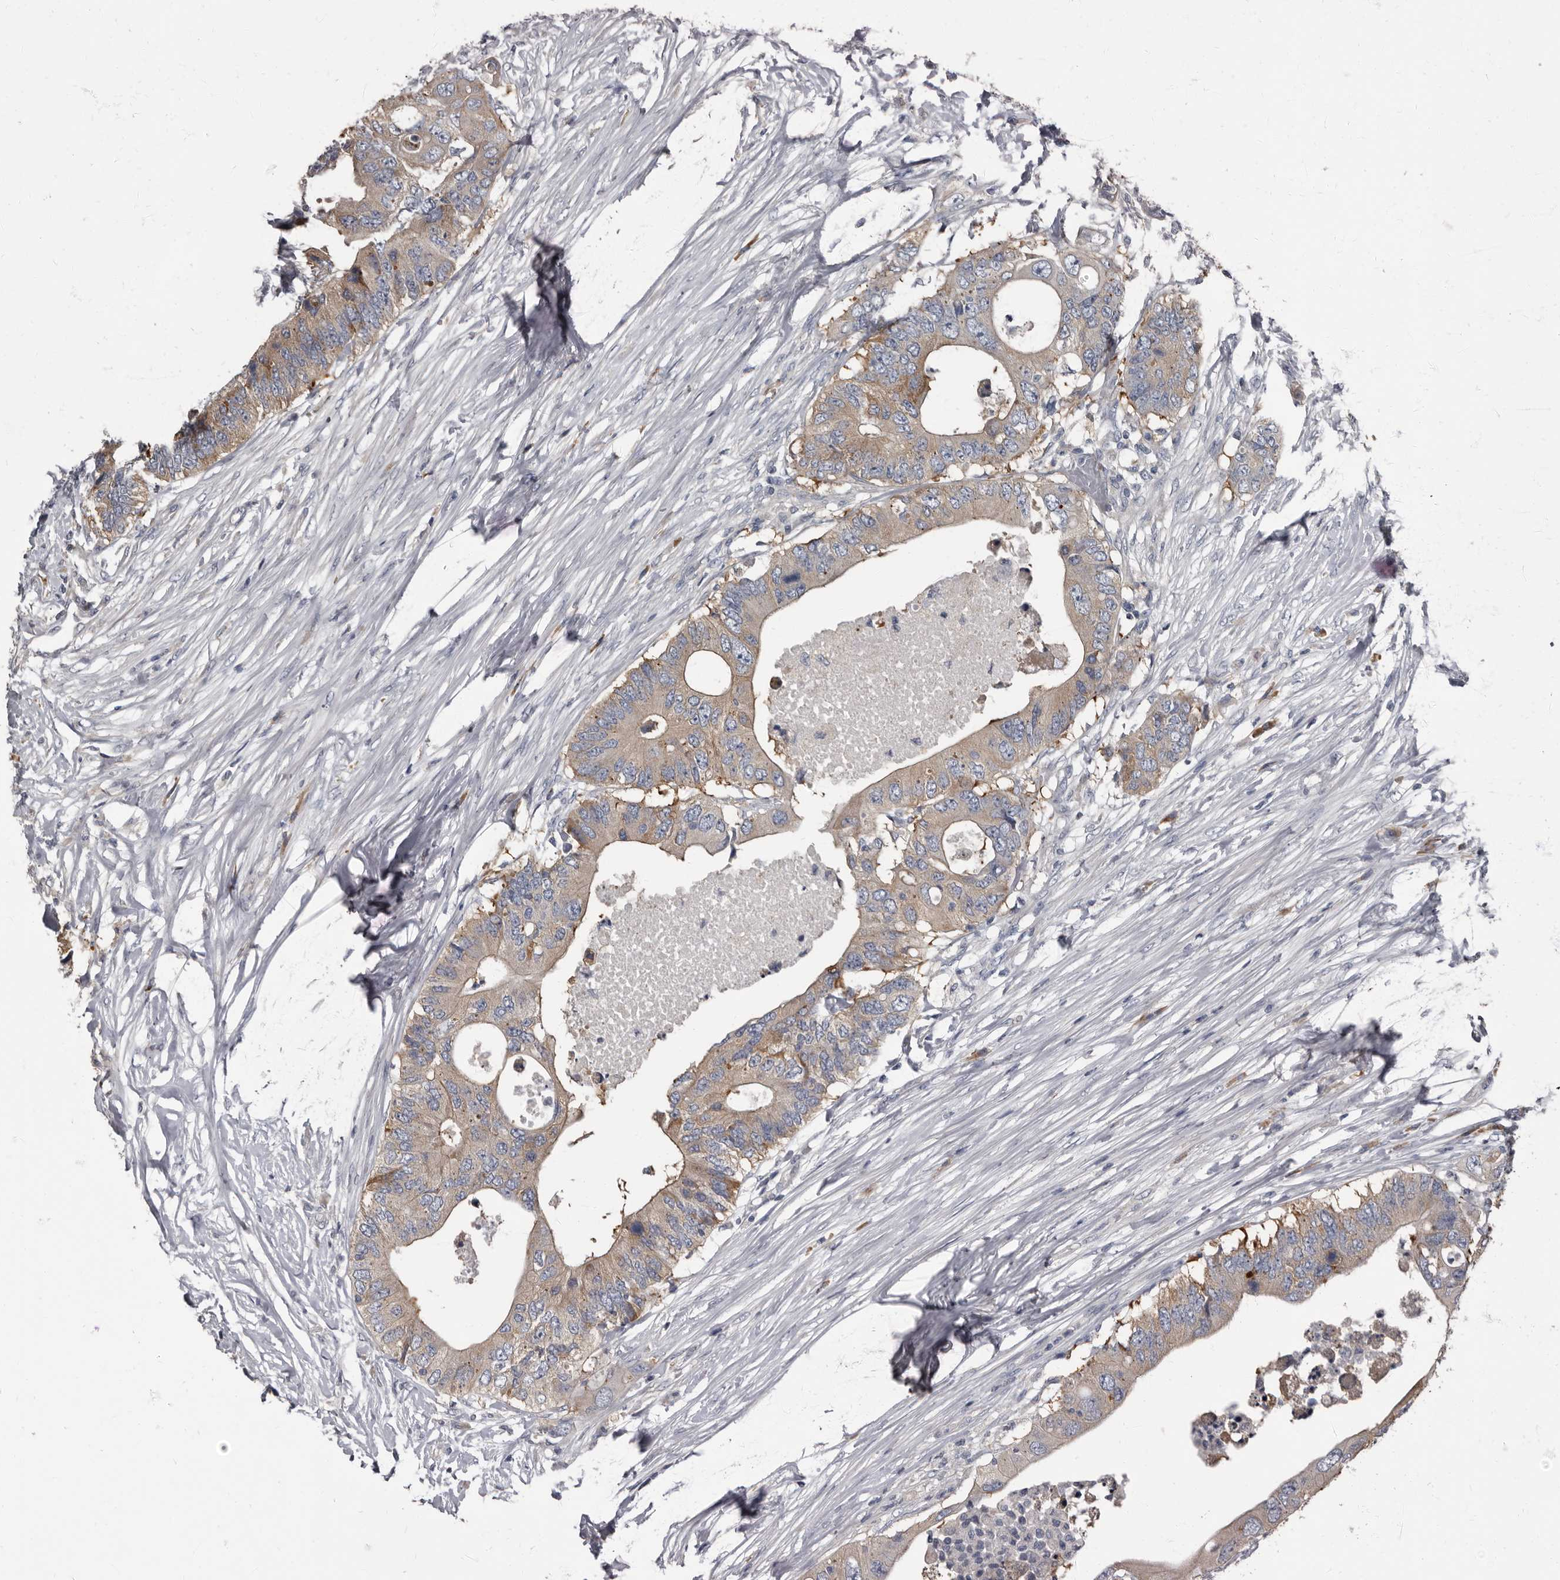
{"staining": {"intensity": "weak", "quantity": ">75%", "location": "cytoplasmic/membranous"}, "tissue": "colorectal cancer", "cell_type": "Tumor cells", "image_type": "cancer", "snomed": [{"axis": "morphology", "description": "Adenocarcinoma, NOS"}, {"axis": "topography", "description": "Colon"}], "caption": "About >75% of tumor cells in adenocarcinoma (colorectal) display weak cytoplasmic/membranous protein staining as visualized by brown immunohistochemical staining.", "gene": "TPD52L1", "patient": {"sex": "male", "age": 71}}